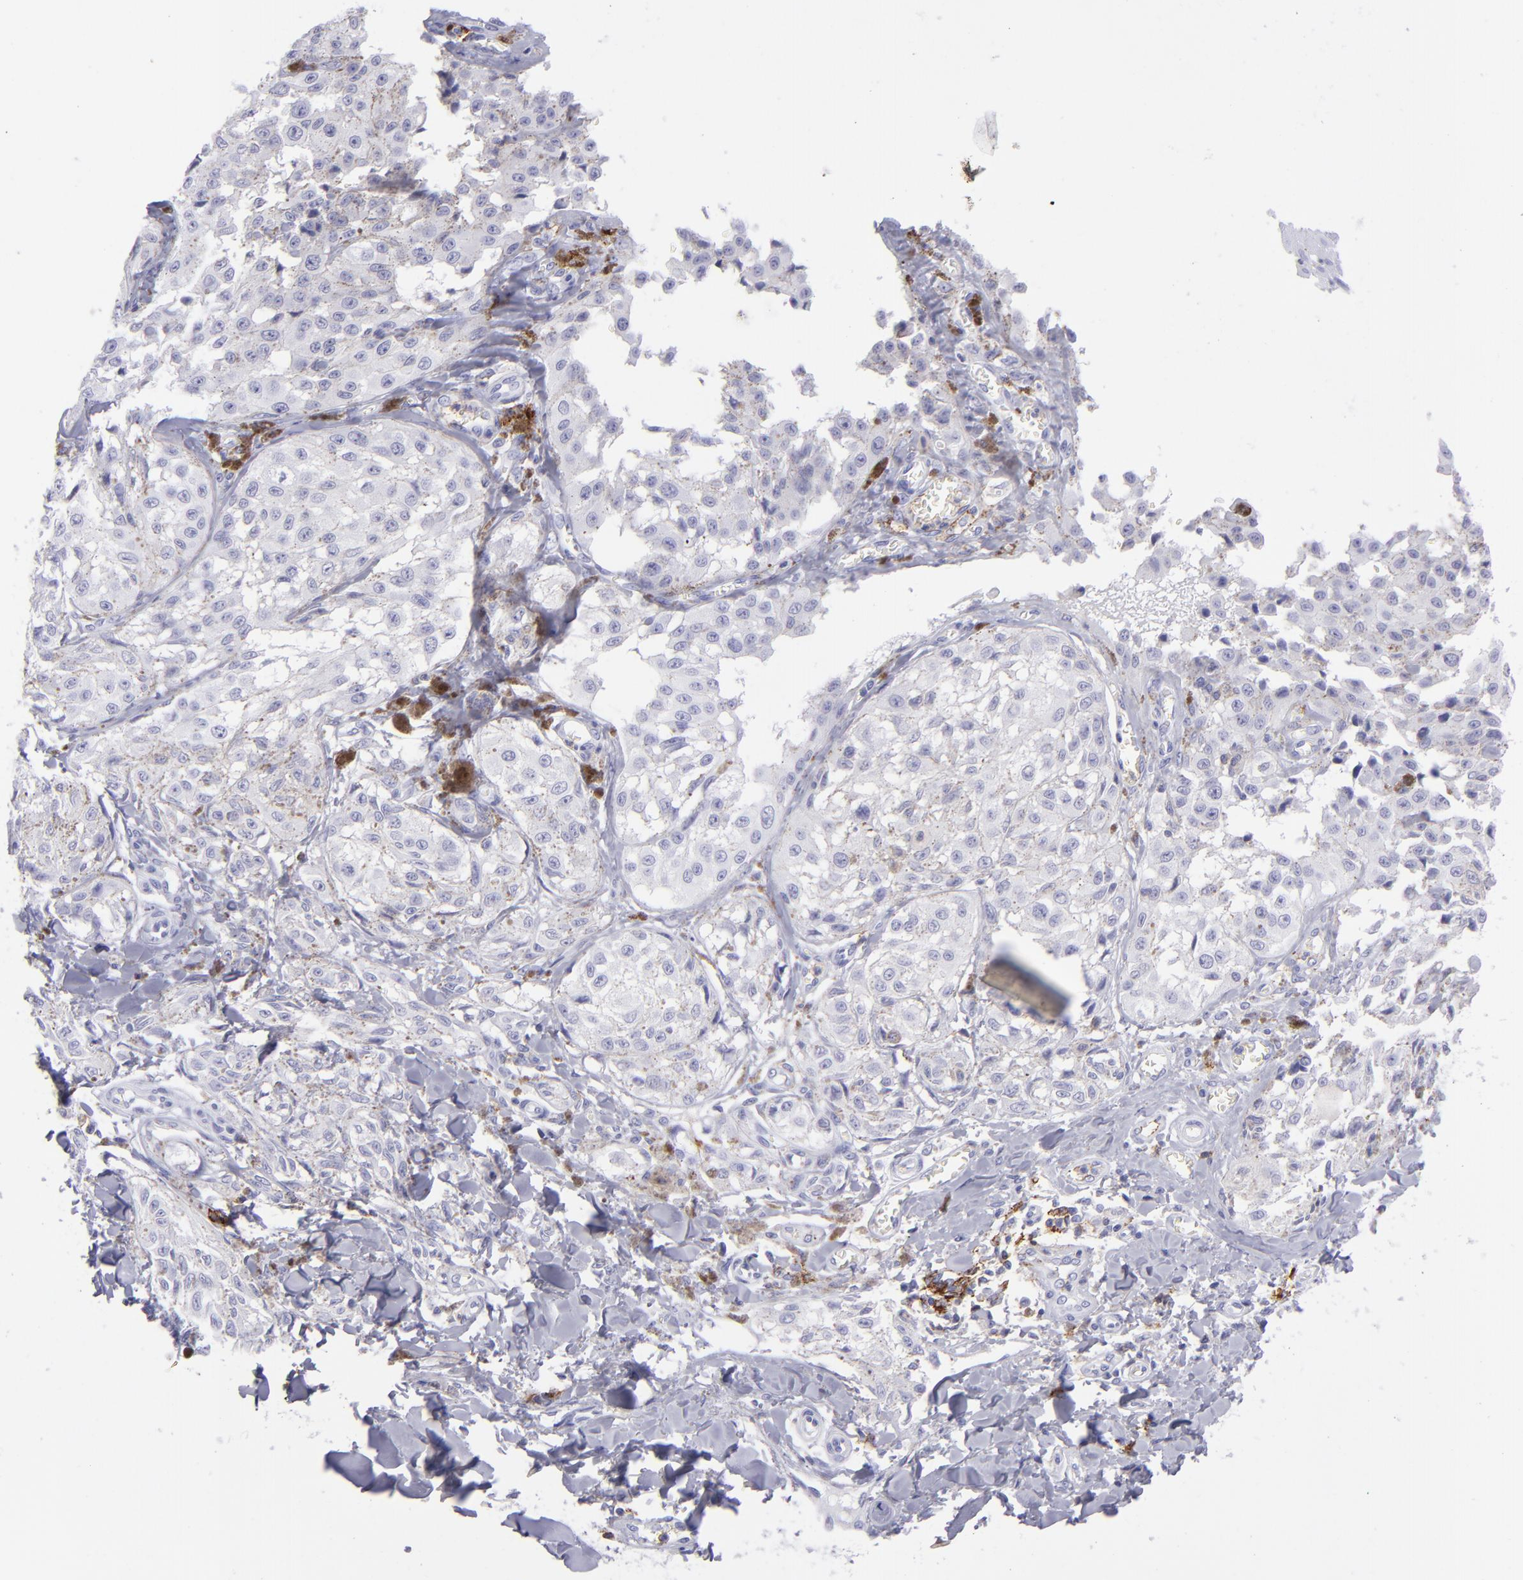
{"staining": {"intensity": "negative", "quantity": "none", "location": "none"}, "tissue": "melanoma", "cell_type": "Tumor cells", "image_type": "cancer", "snomed": [{"axis": "morphology", "description": "Malignant melanoma, NOS"}, {"axis": "topography", "description": "Skin"}], "caption": "A micrograph of melanoma stained for a protein shows no brown staining in tumor cells.", "gene": "SELPLG", "patient": {"sex": "female", "age": 82}}